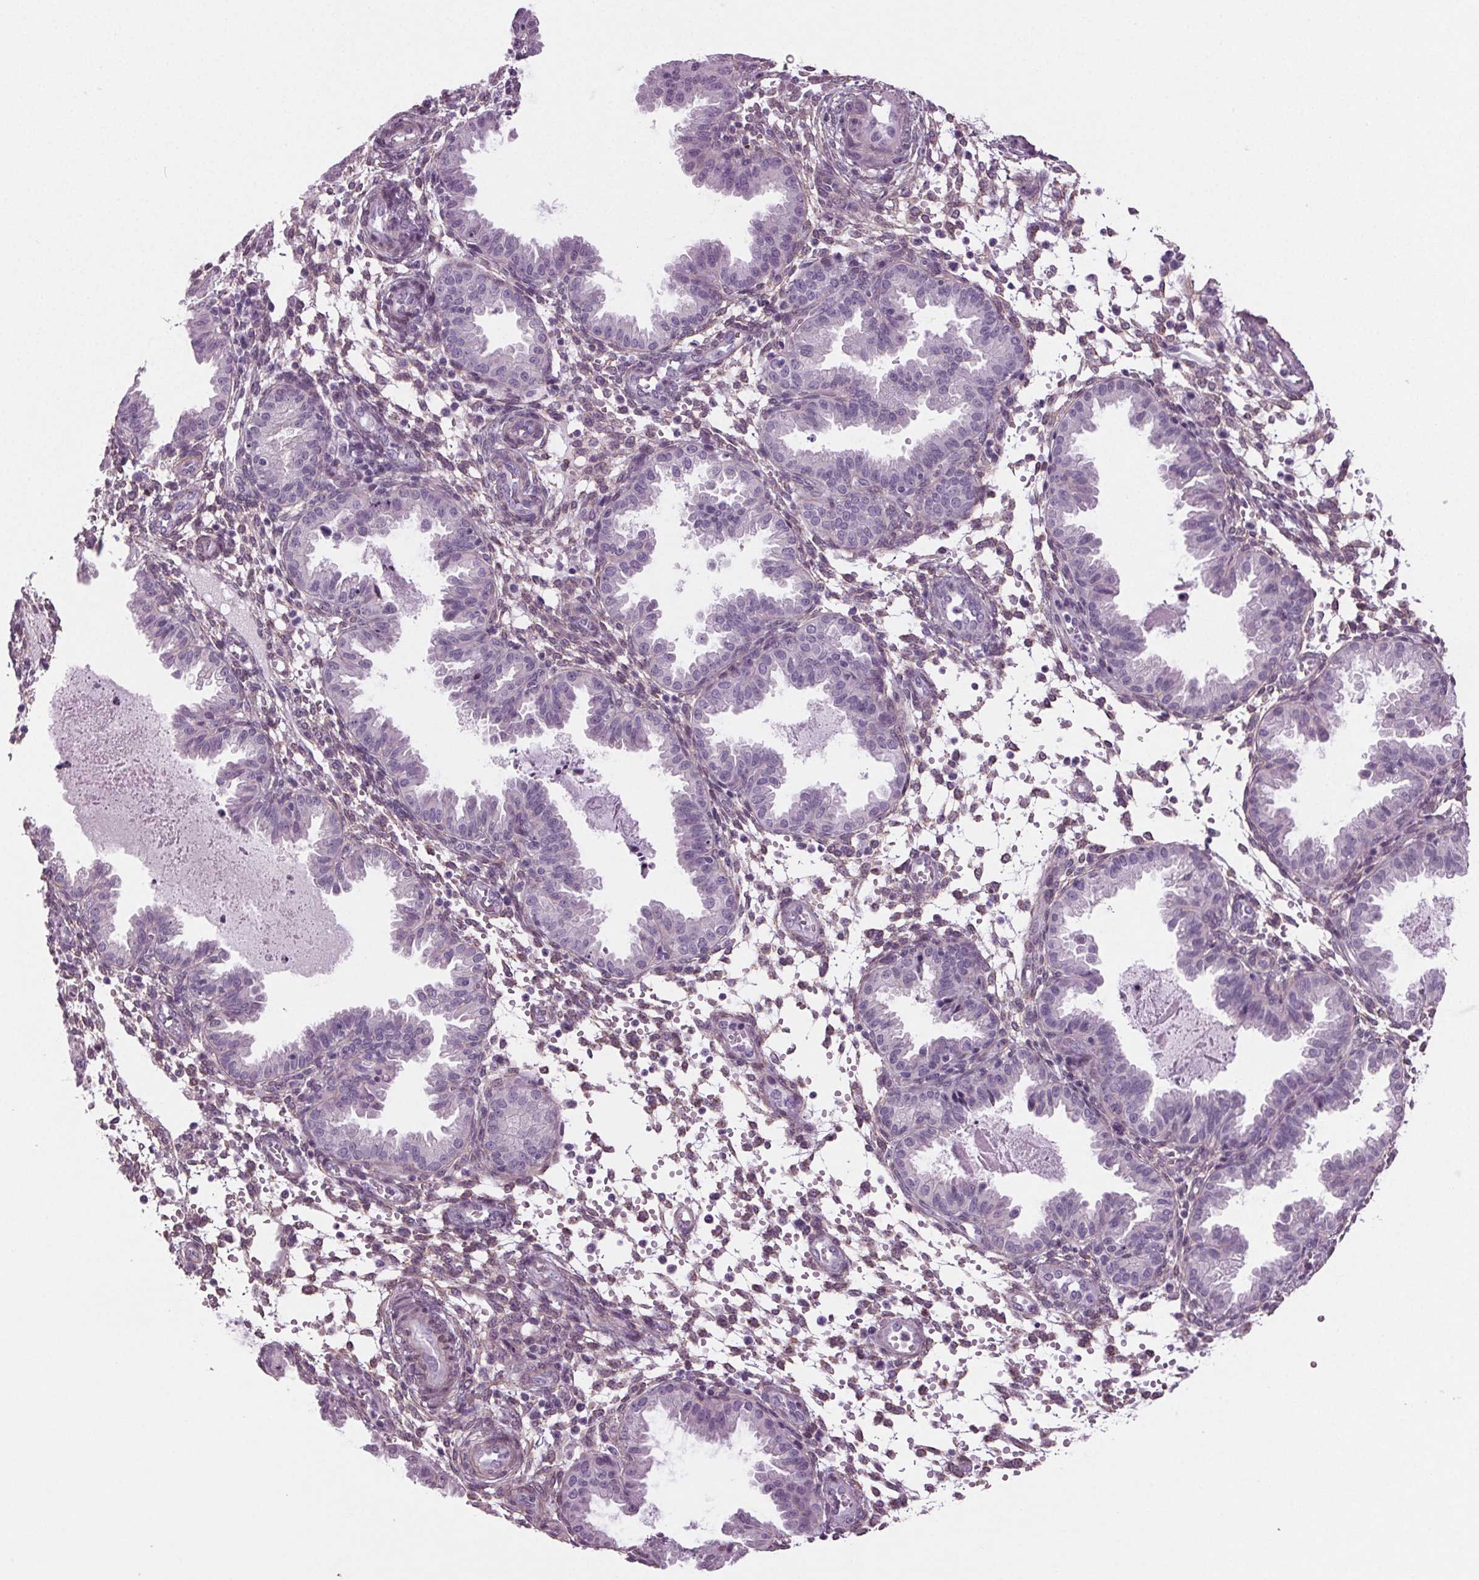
{"staining": {"intensity": "negative", "quantity": "none", "location": "none"}, "tissue": "endometrium", "cell_type": "Cells in endometrial stroma", "image_type": "normal", "snomed": [{"axis": "morphology", "description": "Normal tissue, NOS"}, {"axis": "topography", "description": "Endometrium"}], "caption": "A histopathology image of human endometrium is negative for staining in cells in endometrial stroma. (Stains: DAB (3,3'-diaminobenzidine) IHC with hematoxylin counter stain, Microscopy: brightfield microscopy at high magnification).", "gene": "BHLHE22", "patient": {"sex": "female", "age": 33}}